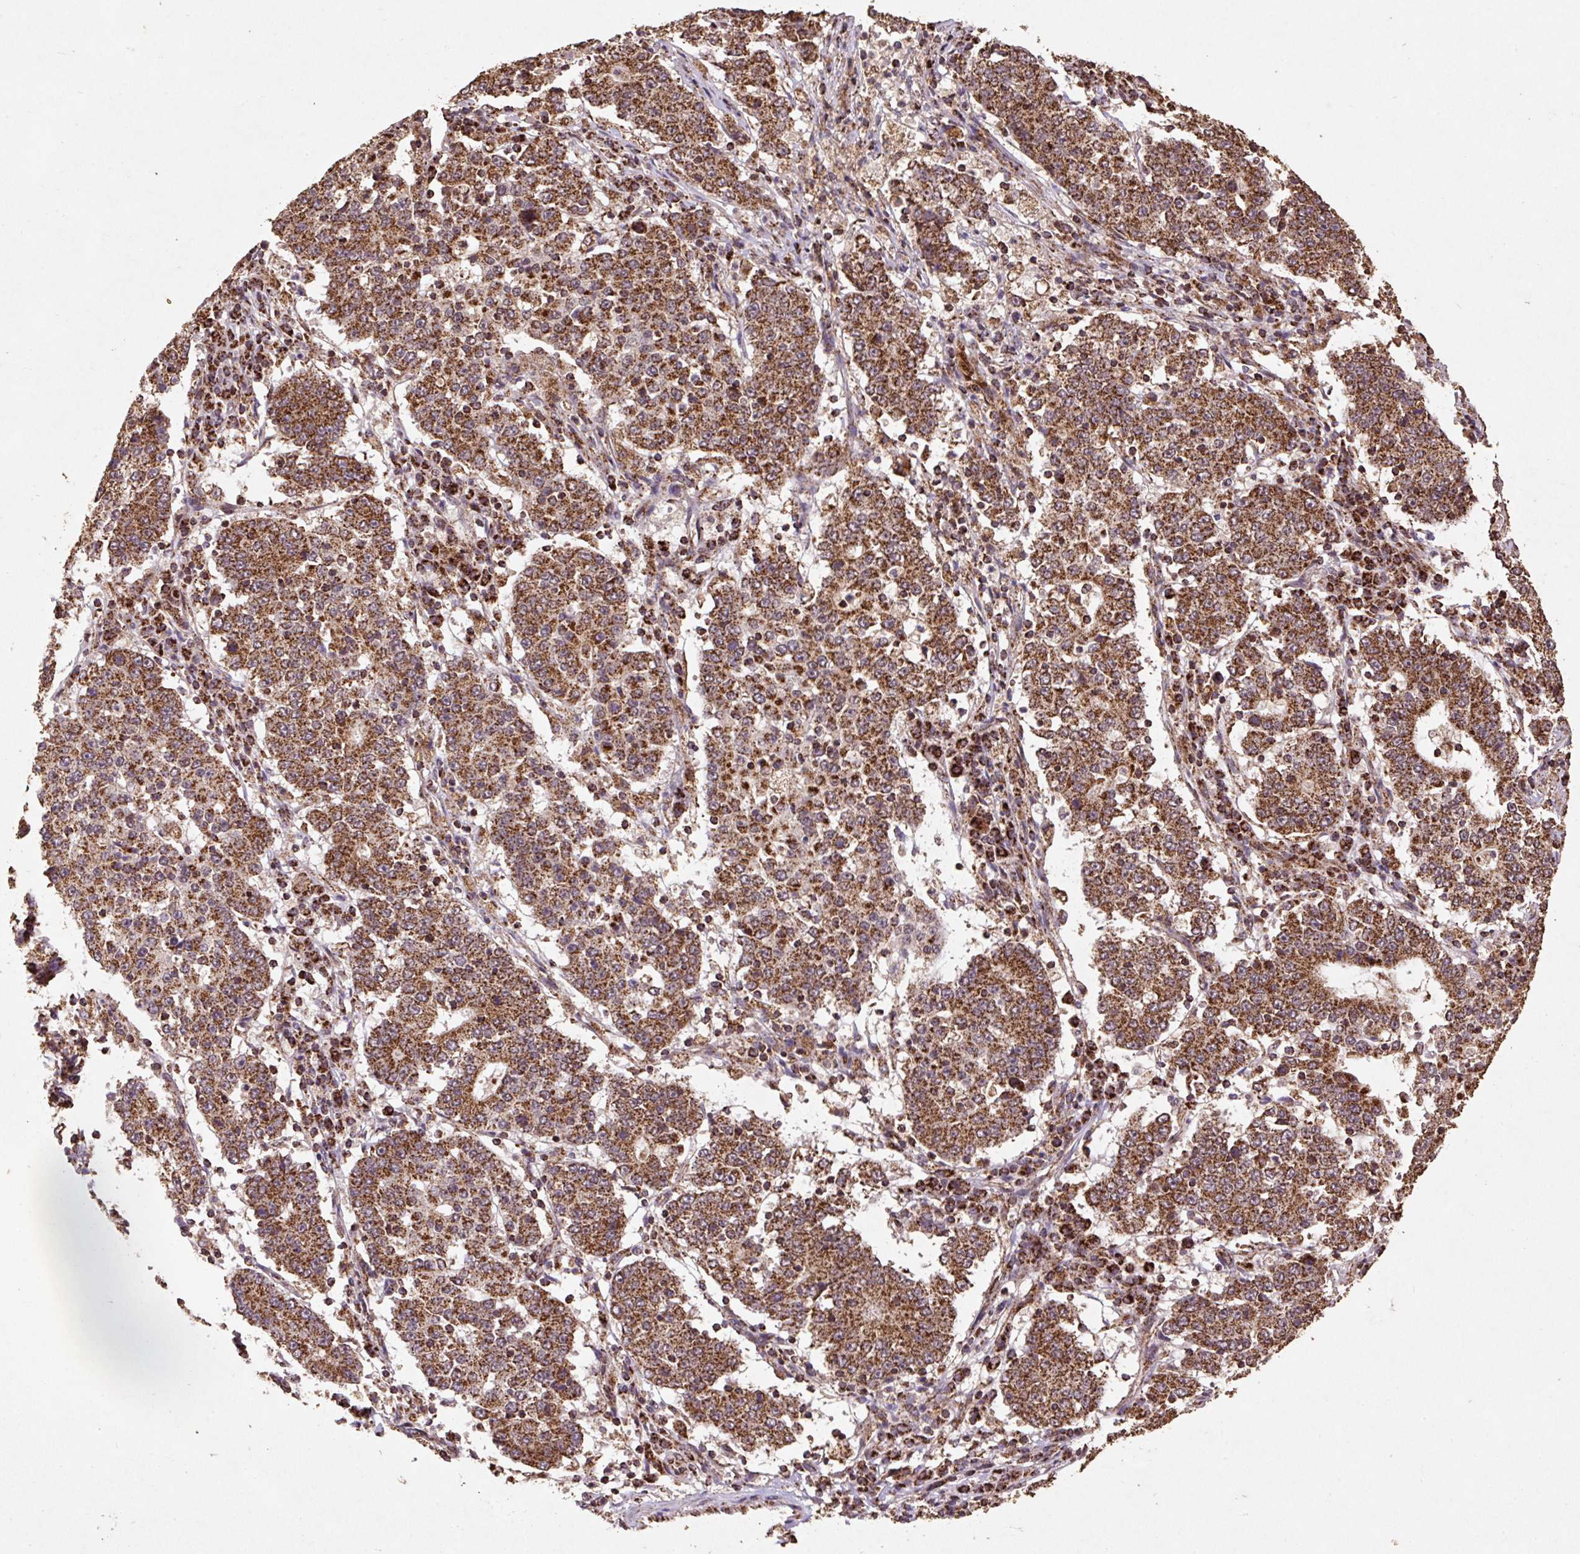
{"staining": {"intensity": "moderate", "quantity": ">75%", "location": "cytoplasmic/membranous"}, "tissue": "stomach cancer", "cell_type": "Tumor cells", "image_type": "cancer", "snomed": [{"axis": "morphology", "description": "Adenocarcinoma, NOS"}, {"axis": "topography", "description": "Stomach"}], "caption": "Adenocarcinoma (stomach) was stained to show a protein in brown. There is medium levels of moderate cytoplasmic/membranous staining in approximately >75% of tumor cells.", "gene": "ATP5F1A", "patient": {"sex": "male", "age": 59}}